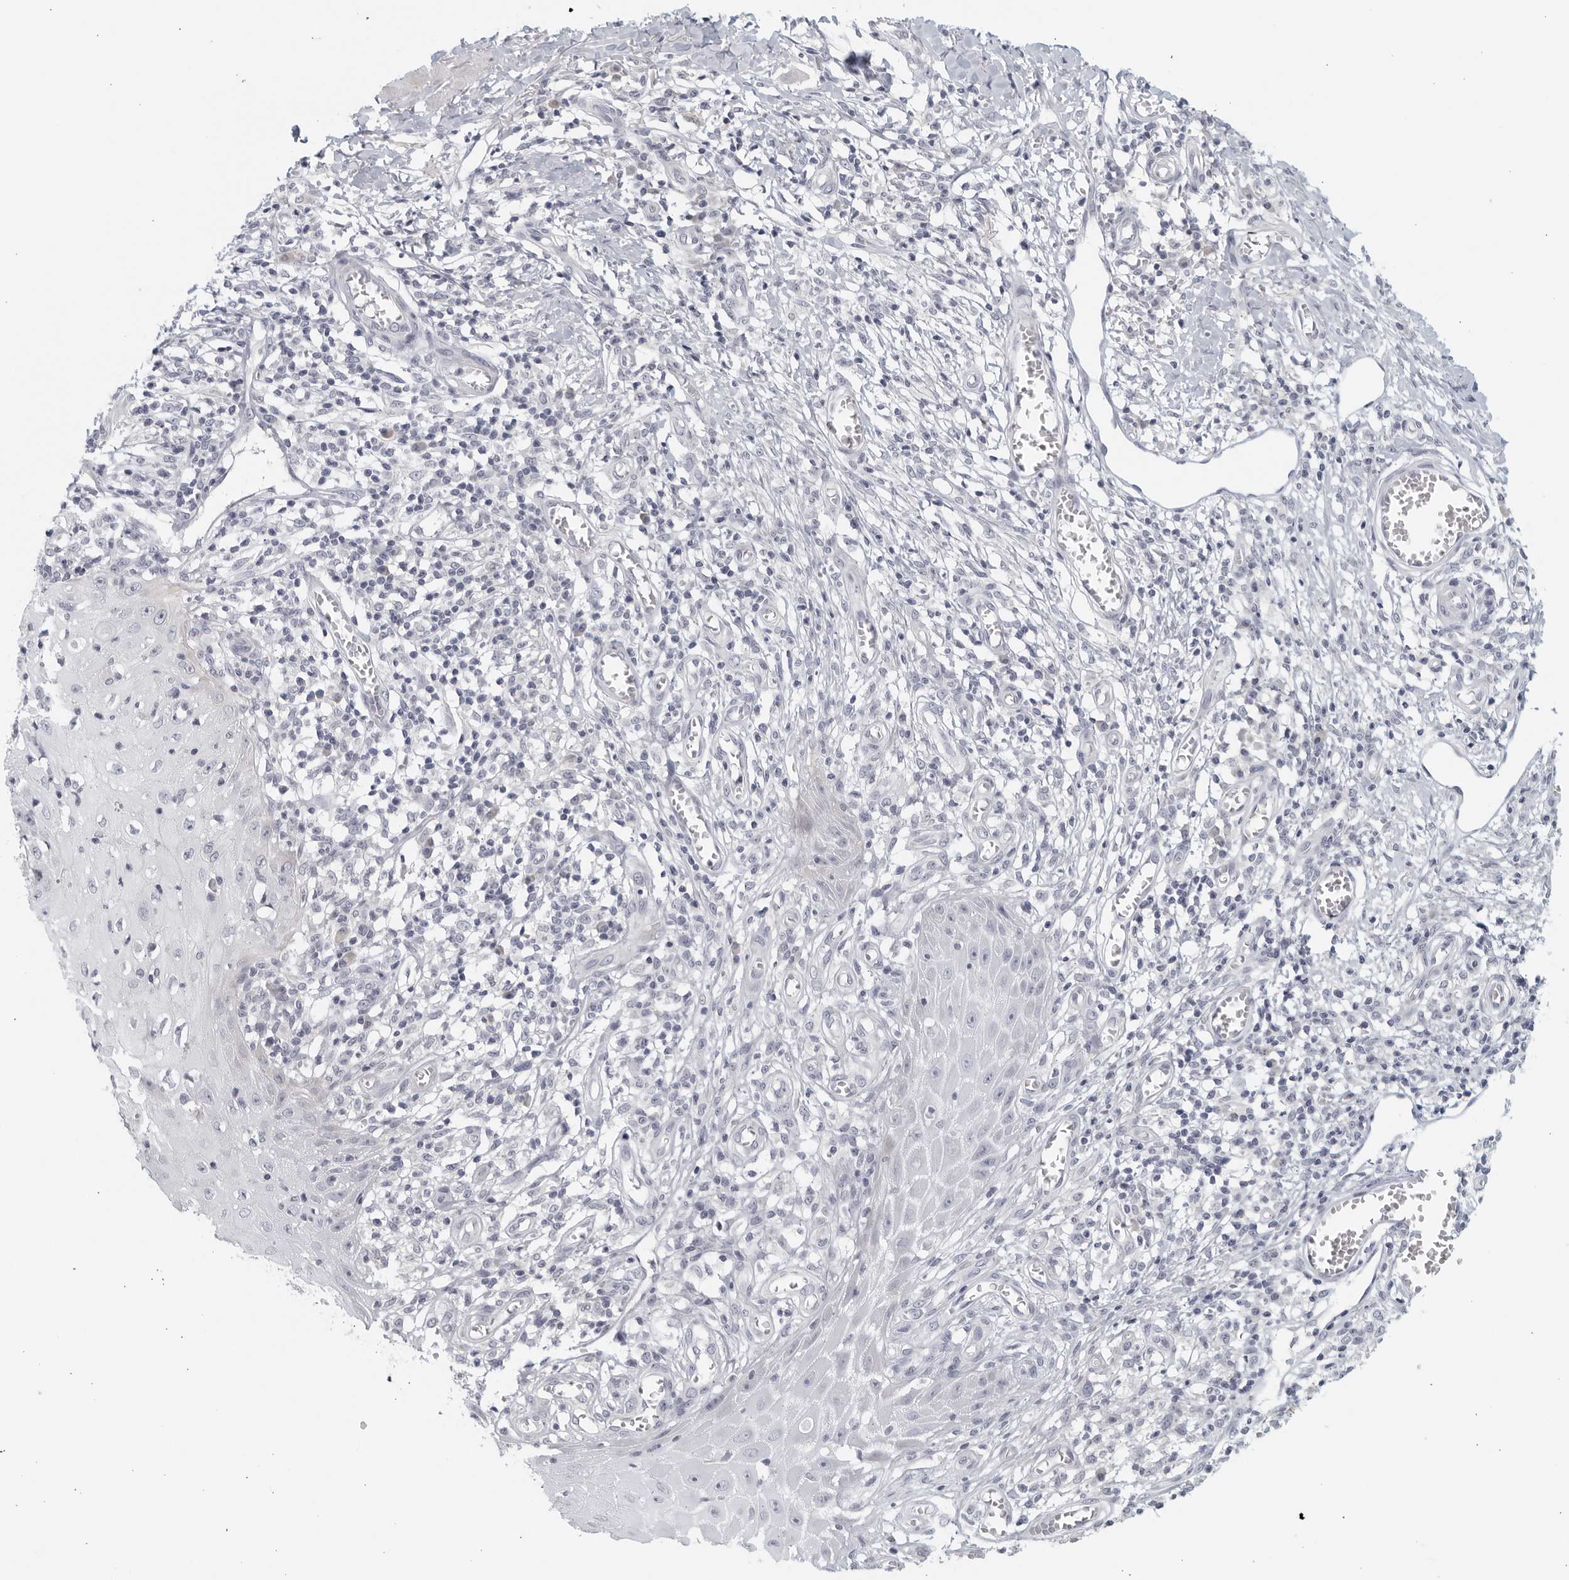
{"staining": {"intensity": "negative", "quantity": "none", "location": "none"}, "tissue": "skin cancer", "cell_type": "Tumor cells", "image_type": "cancer", "snomed": [{"axis": "morphology", "description": "Squamous cell carcinoma, NOS"}, {"axis": "topography", "description": "Skin"}], "caption": "This photomicrograph is of skin squamous cell carcinoma stained with immunohistochemistry to label a protein in brown with the nuclei are counter-stained blue. There is no positivity in tumor cells.", "gene": "MATN1", "patient": {"sex": "female", "age": 73}}